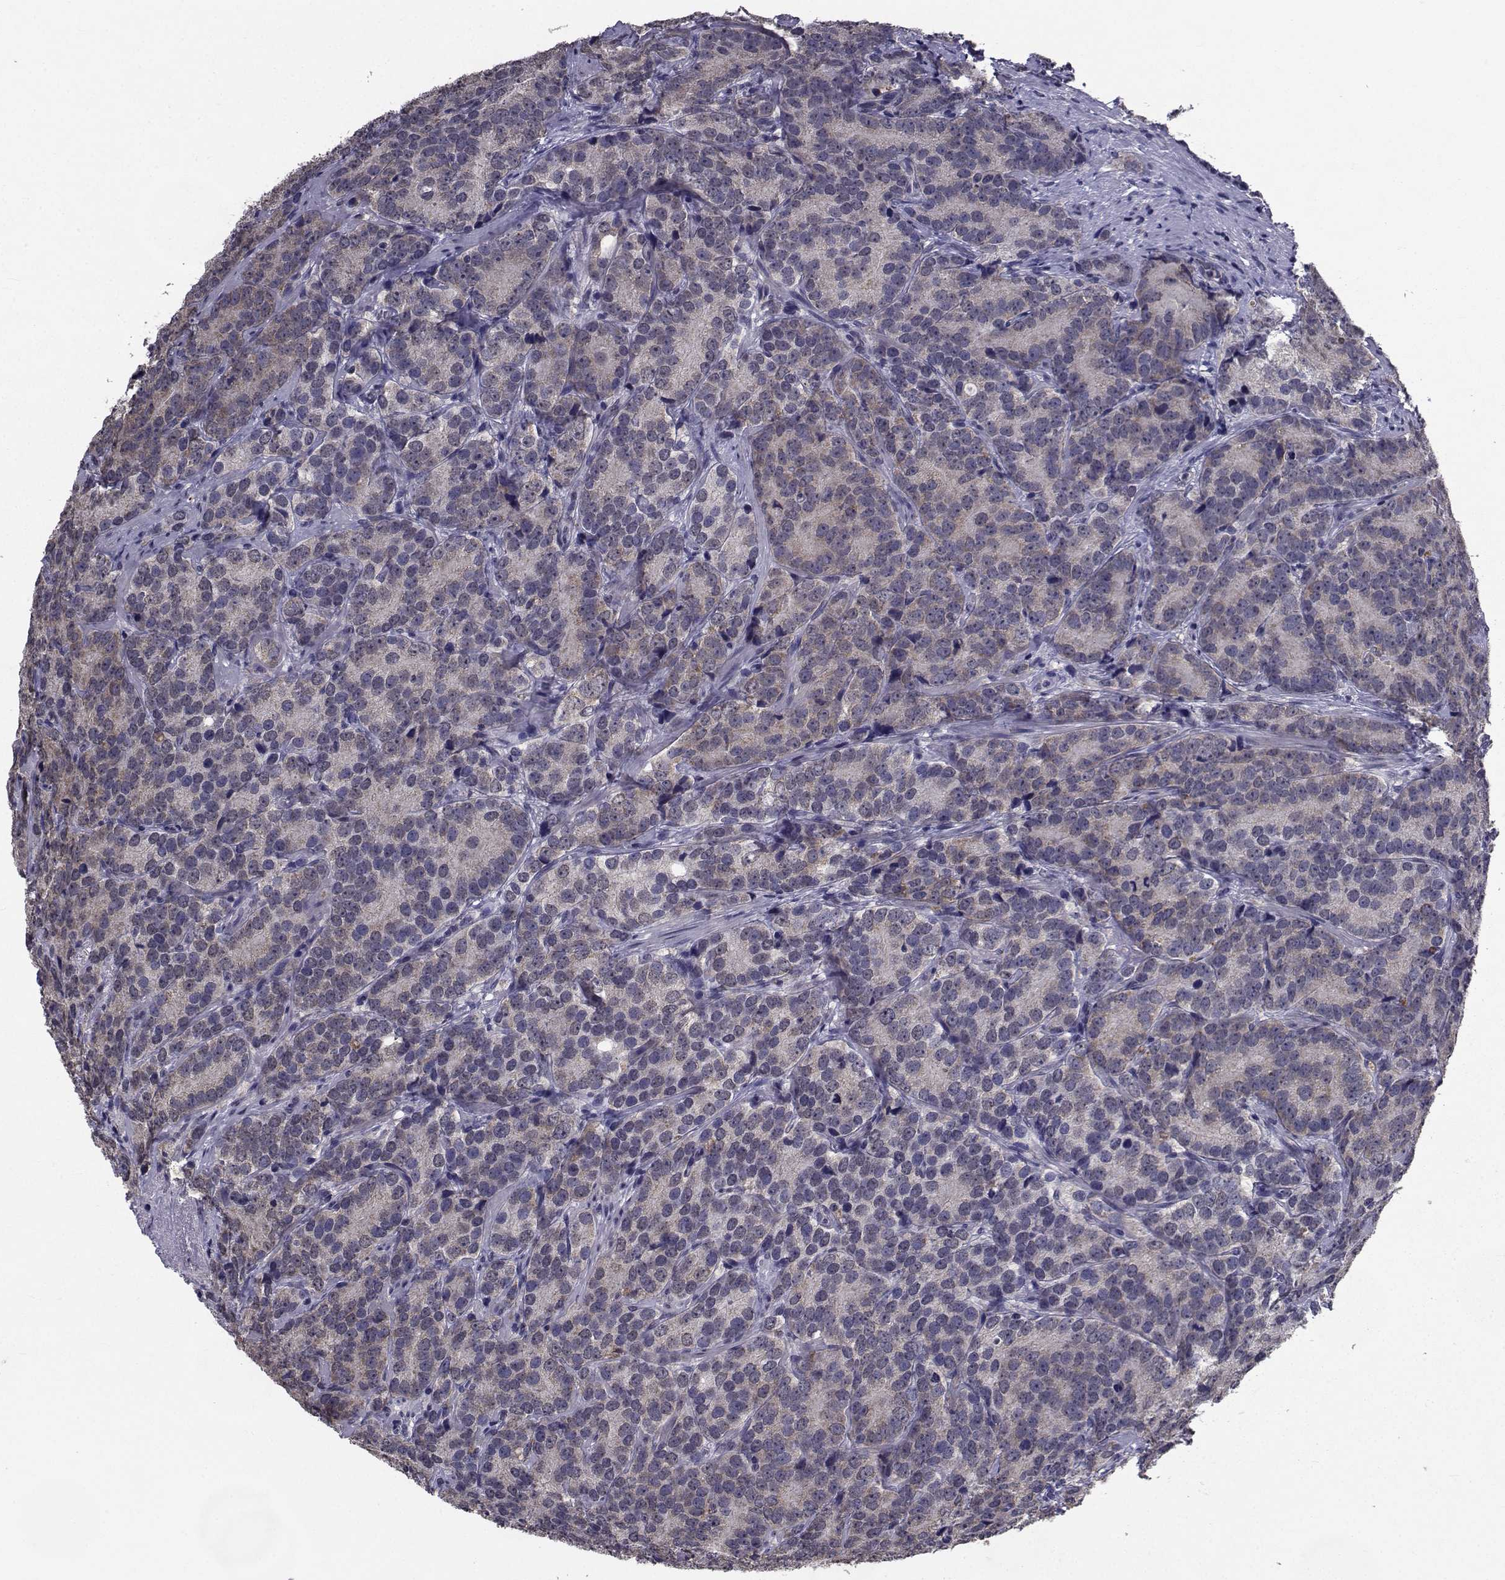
{"staining": {"intensity": "weak", "quantity": "<25%", "location": "cytoplasmic/membranous"}, "tissue": "prostate cancer", "cell_type": "Tumor cells", "image_type": "cancer", "snomed": [{"axis": "morphology", "description": "Adenocarcinoma, NOS"}, {"axis": "topography", "description": "Prostate"}], "caption": "This is an IHC micrograph of human prostate cancer (adenocarcinoma). There is no positivity in tumor cells.", "gene": "CYP2S1", "patient": {"sex": "male", "age": 71}}